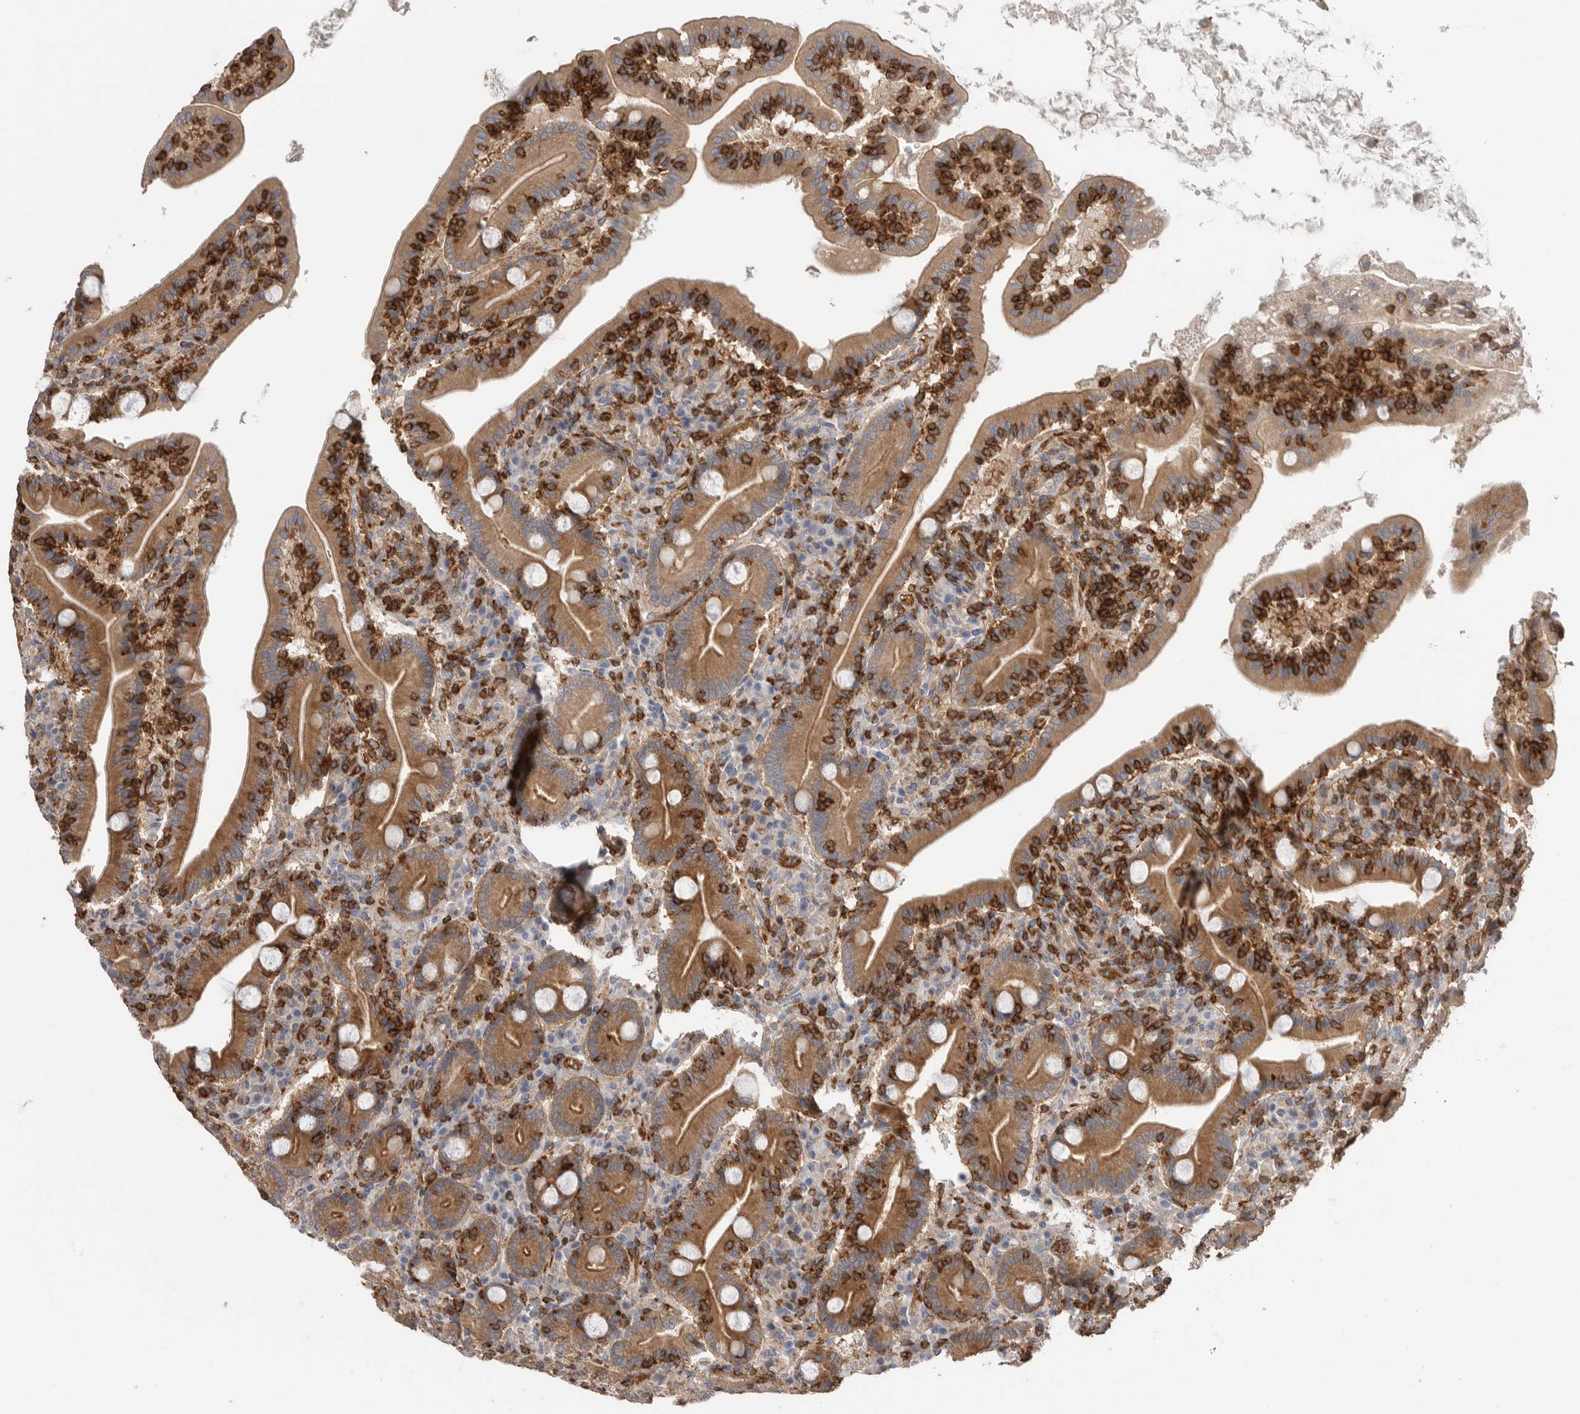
{"staining": {"intensity": "moderate", "quantity": ">75%", "location": "cytoplasmic/membranous"}, "tissue": "duodenum", "cell_type": "Glandular cells", "image_type": "normal", "snomed": [{"axis": "morphology", "description": "Normal tissue, NOS"}, {"axis": "topography", "description": "Duodenum"}], "caption": "A micrograph of duodenum stained for a protein shows moderate cytoplasmic/membranous brown staining in glandular cells. (DAB (3,3'-diaminobenzidine) = brown stain, brightfield microscopy at high magnification).", "gene": "PRKCH", "patient": {"sex": "male", "age": 35}}